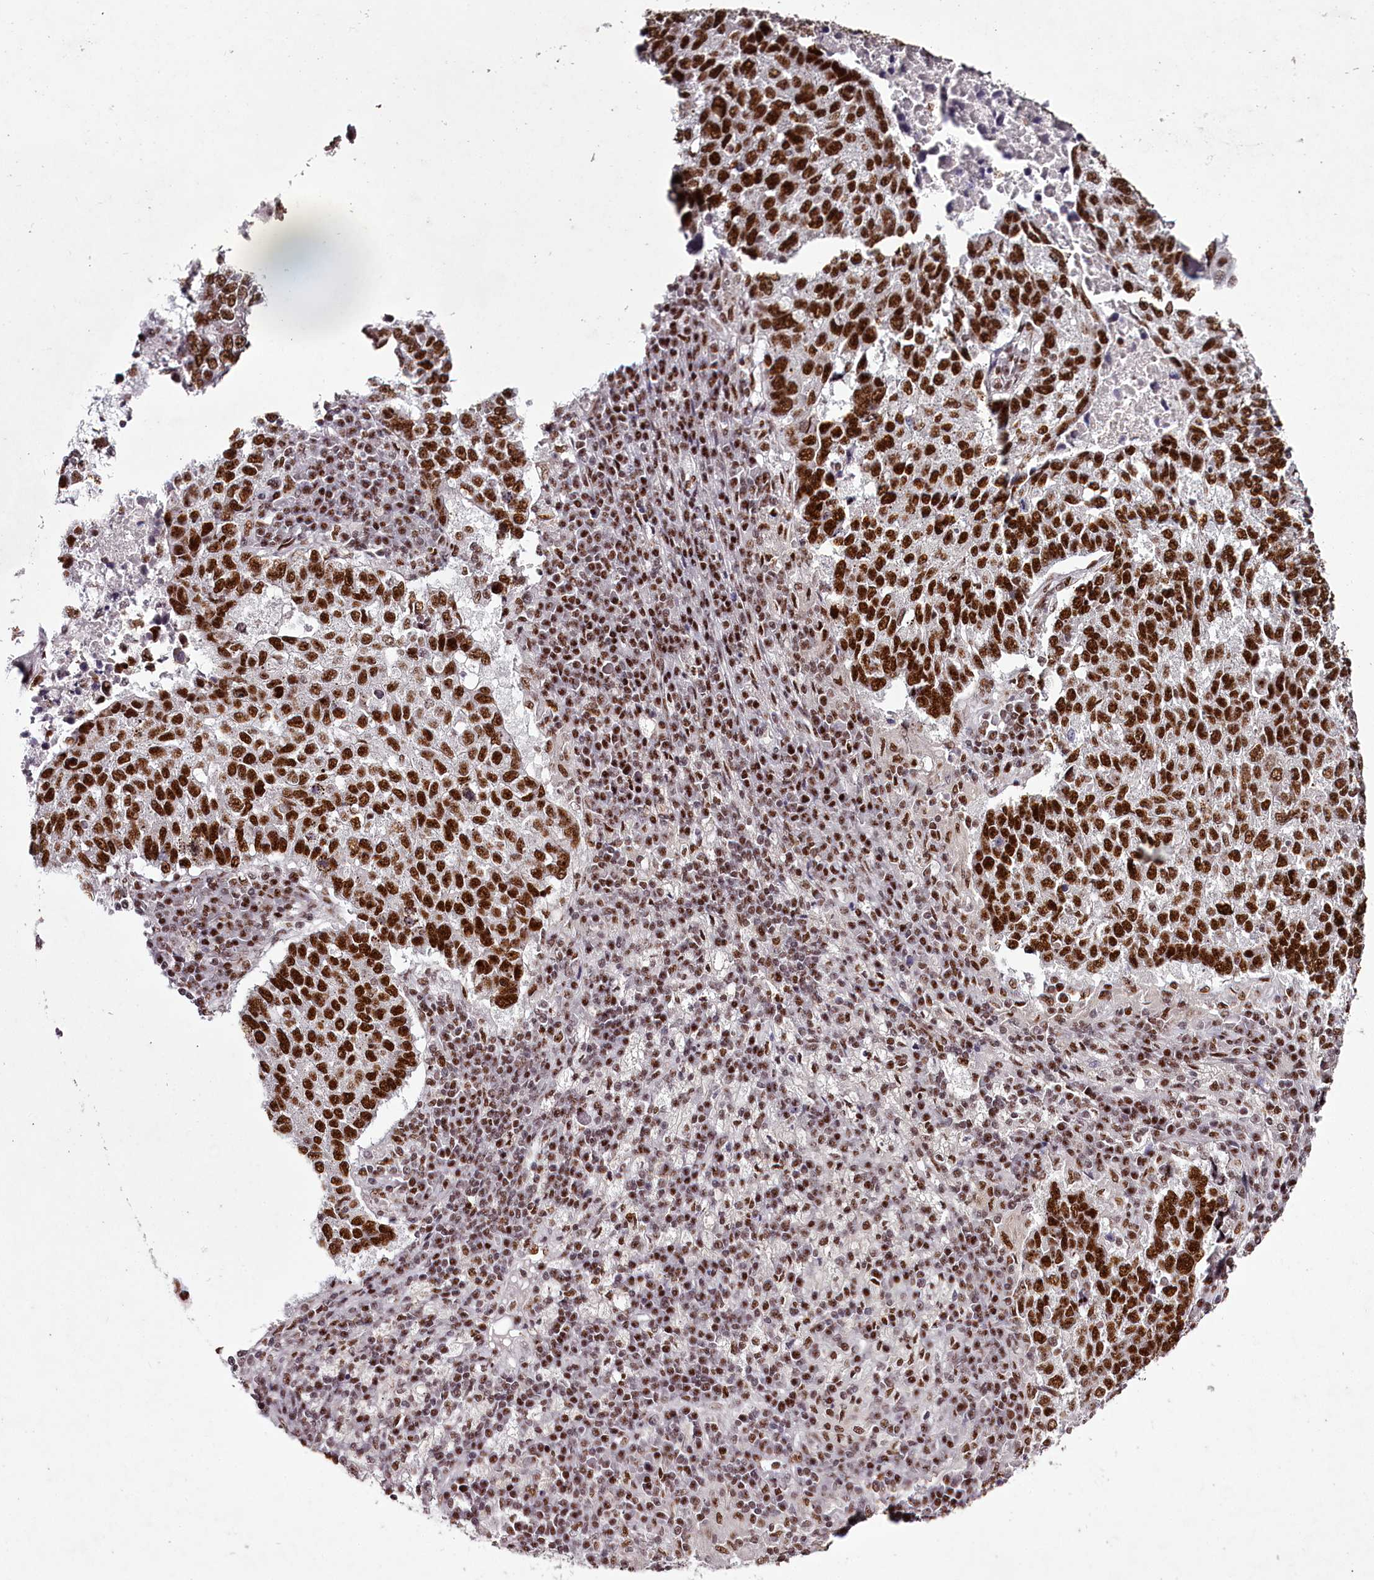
{"staining": {"intensity": "strong", "quantity": ">75%", "location": "nuclear"}, "tissue": "lung cancer", "cell_type": "Tumor cells", "image_type": "cancer", "snomed": [{"axis": "morphology", "description": "Squamous cell carcinoma, NOS"}, {"axis": "topography", "description": "Lung"}], "caption": "Protein expression analysis of lung cancer (squamous cell carcinoma) shows strong nuclear staining in about >75% of tumor cells. (Brightfield microscopy of DAB IHC at high magnification).", "gene": "PSPC1", "patient": {"sex": "male", "age": 73}}